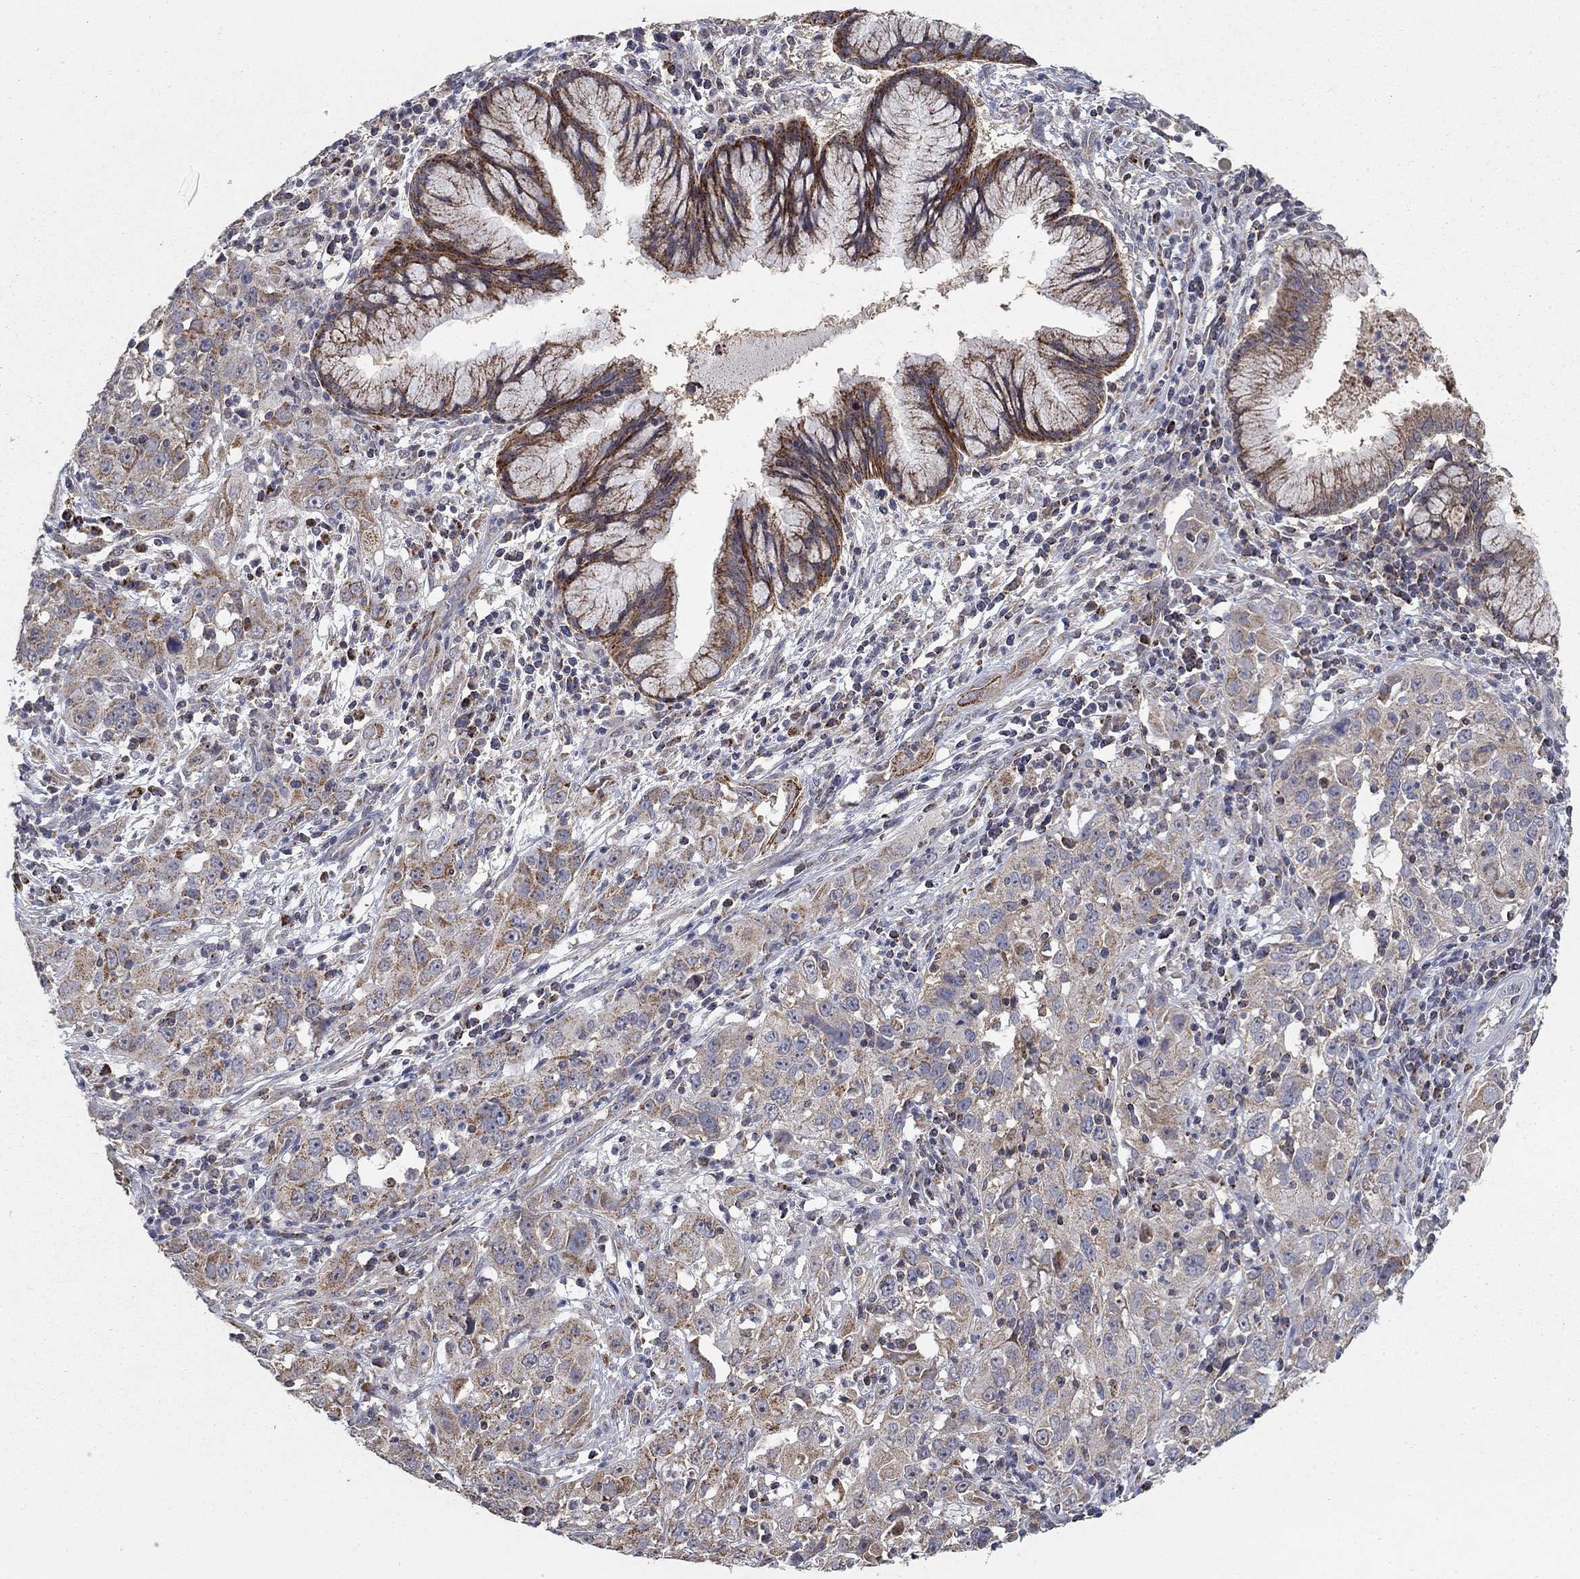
{"staining": {"intensity": "weak", "quantity": ">75%", "location": "cytoplasmic/membranous"}, "tissue": "cervical cancer", "cell_type": "Tumor cells", "image_type": "cancer", "snomed": [{"axis": "morphology", "description": "Squamous cell carcinoma, NOS"}, {"axis": "topography", "description": "Cervix"}], "caption": "Weak cytoplasmic/membranous staining is present in approximately >75% of tumor cells in cervical cancer (squamous cell carcinoma).", "gene": "GPSM1", "patient": {"sex": "female", "age": 32}}